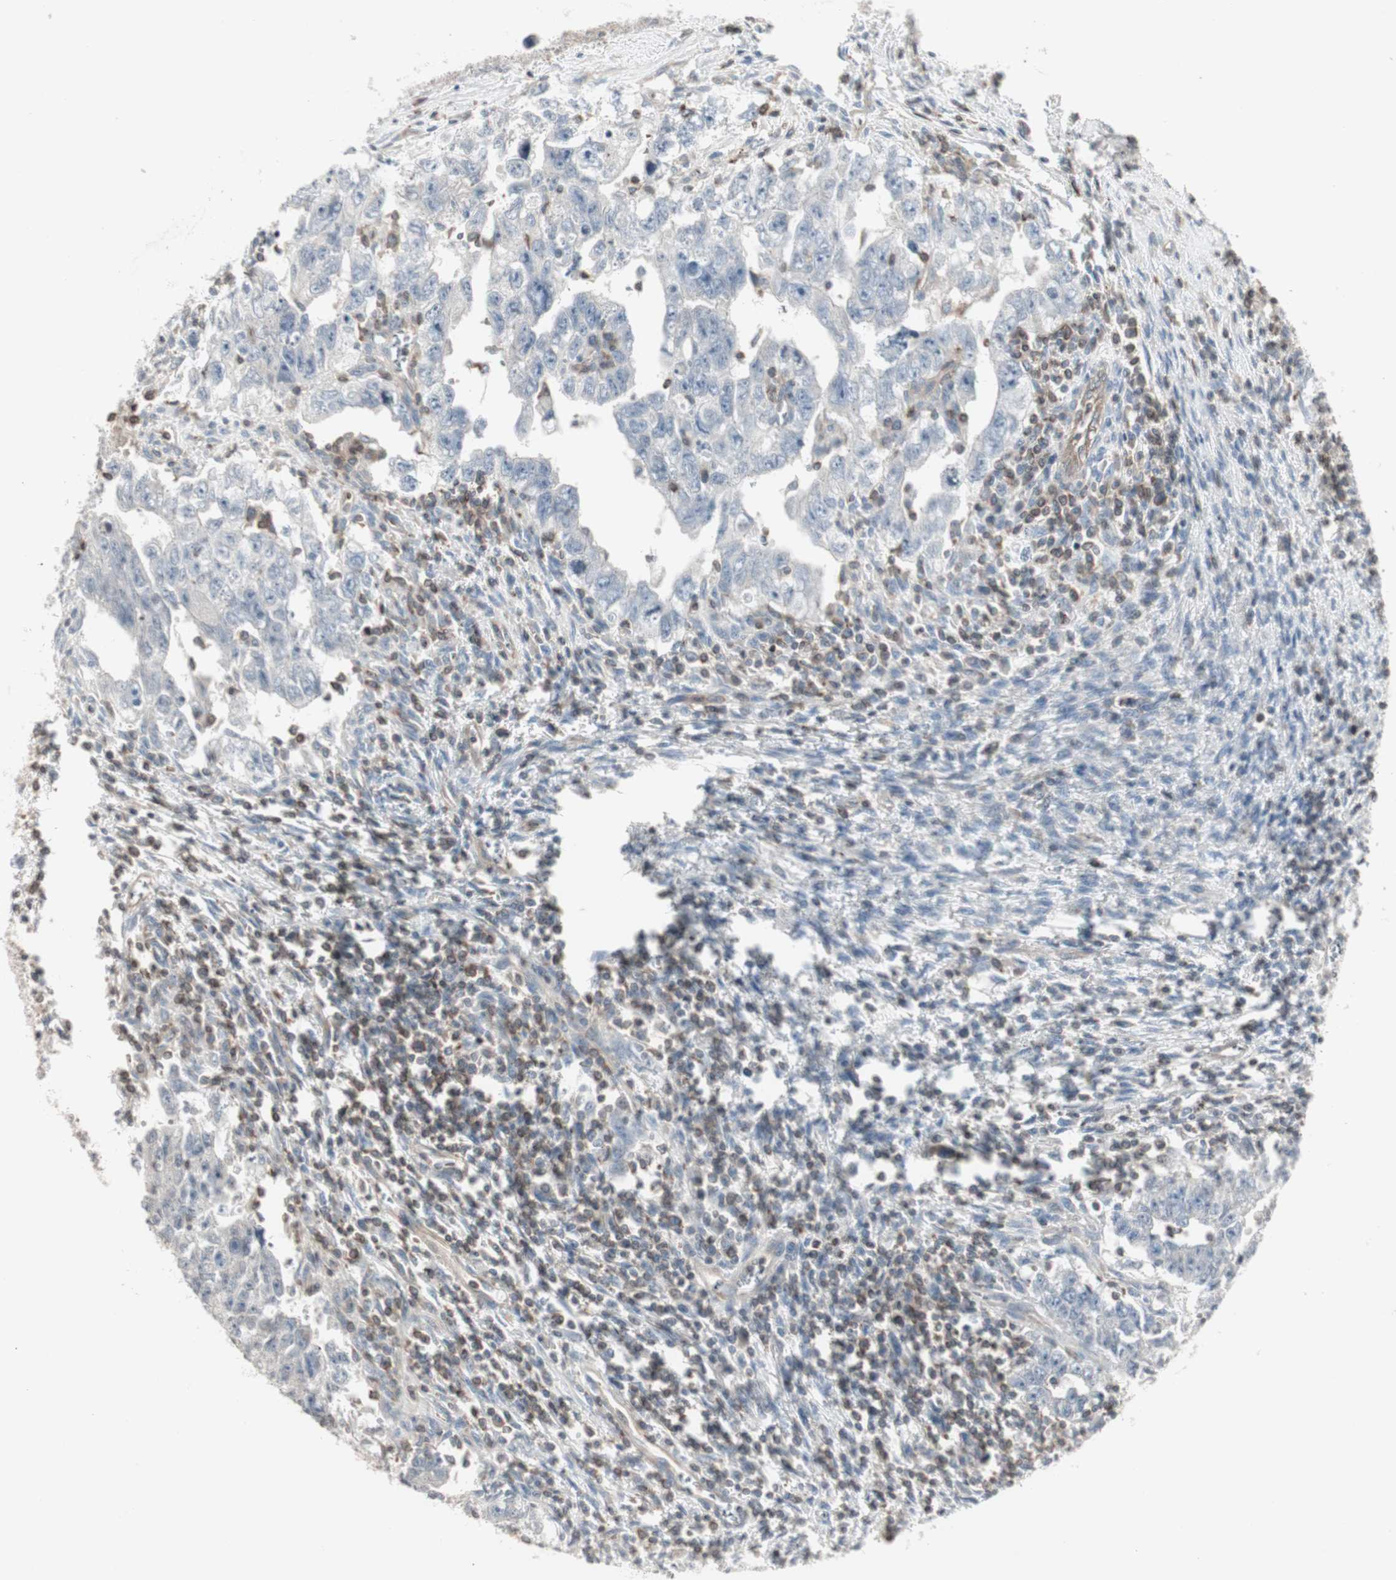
{"staining": {"intensity": "negative", "quantity": "none", "location": "none"}, "tissue": "testis cancer", "cell_type": "Tumor cells", "image_type": "cancer", "snomed": [{"axis": "morphology", "description": "Carcinoma, Embryonal, NOS"}, {"axis": "topography", "description": "Testis"}], "caption": "DAB immunohistochemical staining of human testis cancer (embryonal carcinoma) displays no significant staining in tumor cells.", "gene": "ARHGEF1", "patient": {"sex": "male", "age": 28}}